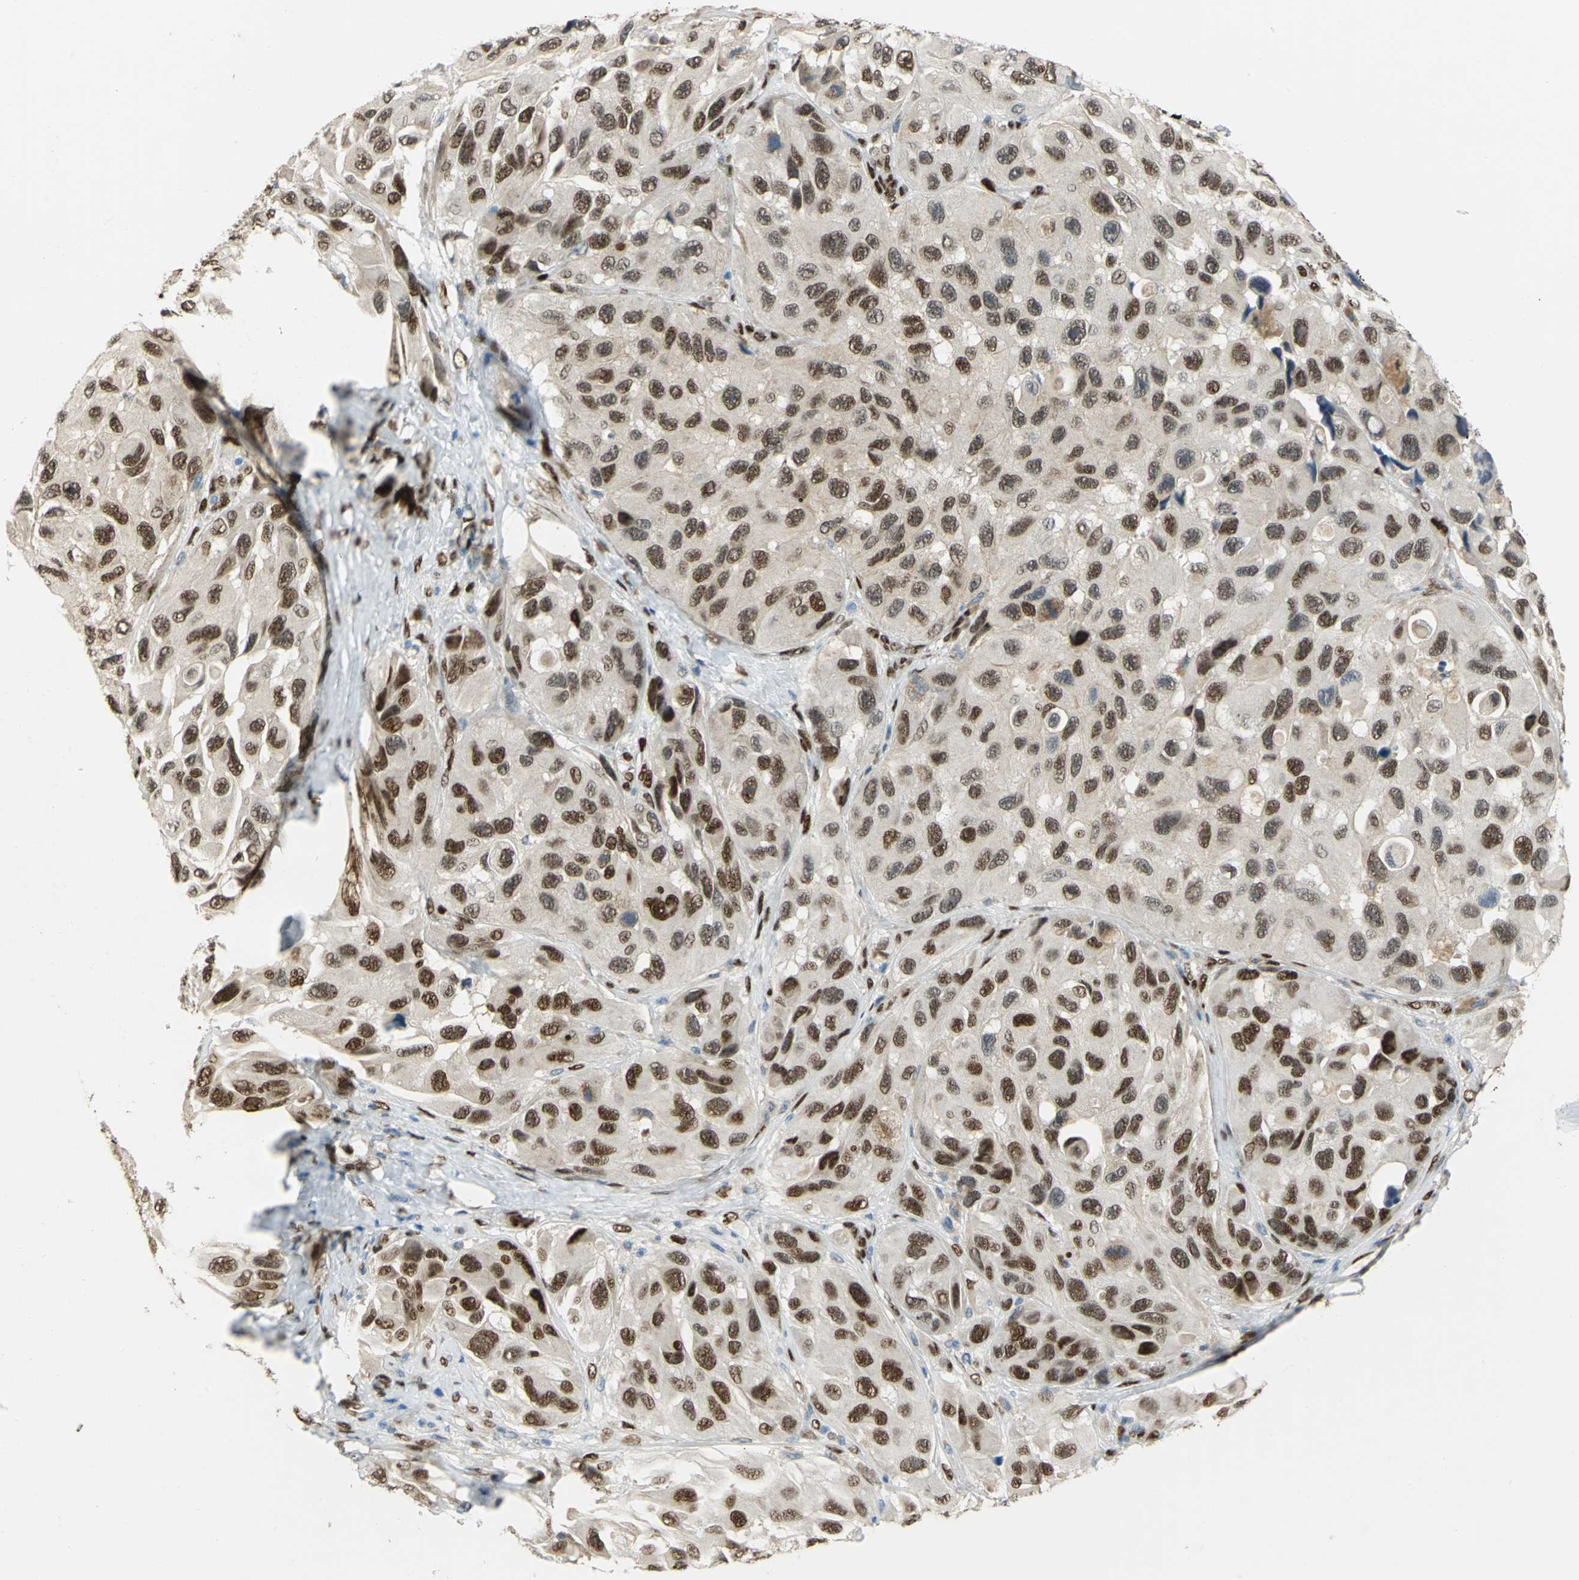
{"staining": {"intensity": "strong", "quantity": ">75%", "location": "nuclear"}, "tissue": "melanoma", "cell_type": "Tumor cells", "image_type": "cancer", "snomed": [{"axis": "morphology", "description": "Malignant melanoma, NOS"}, {"axis": "topography", "description": "Skin"}], "caption": "This is an image of immunohistochemistry (IHC) staining of malignant melanoma, which shows strong staining in the nuclear of tumor cells.", "gene": "RBFOX2", "patient": {"sex": "female", "age": 73}}